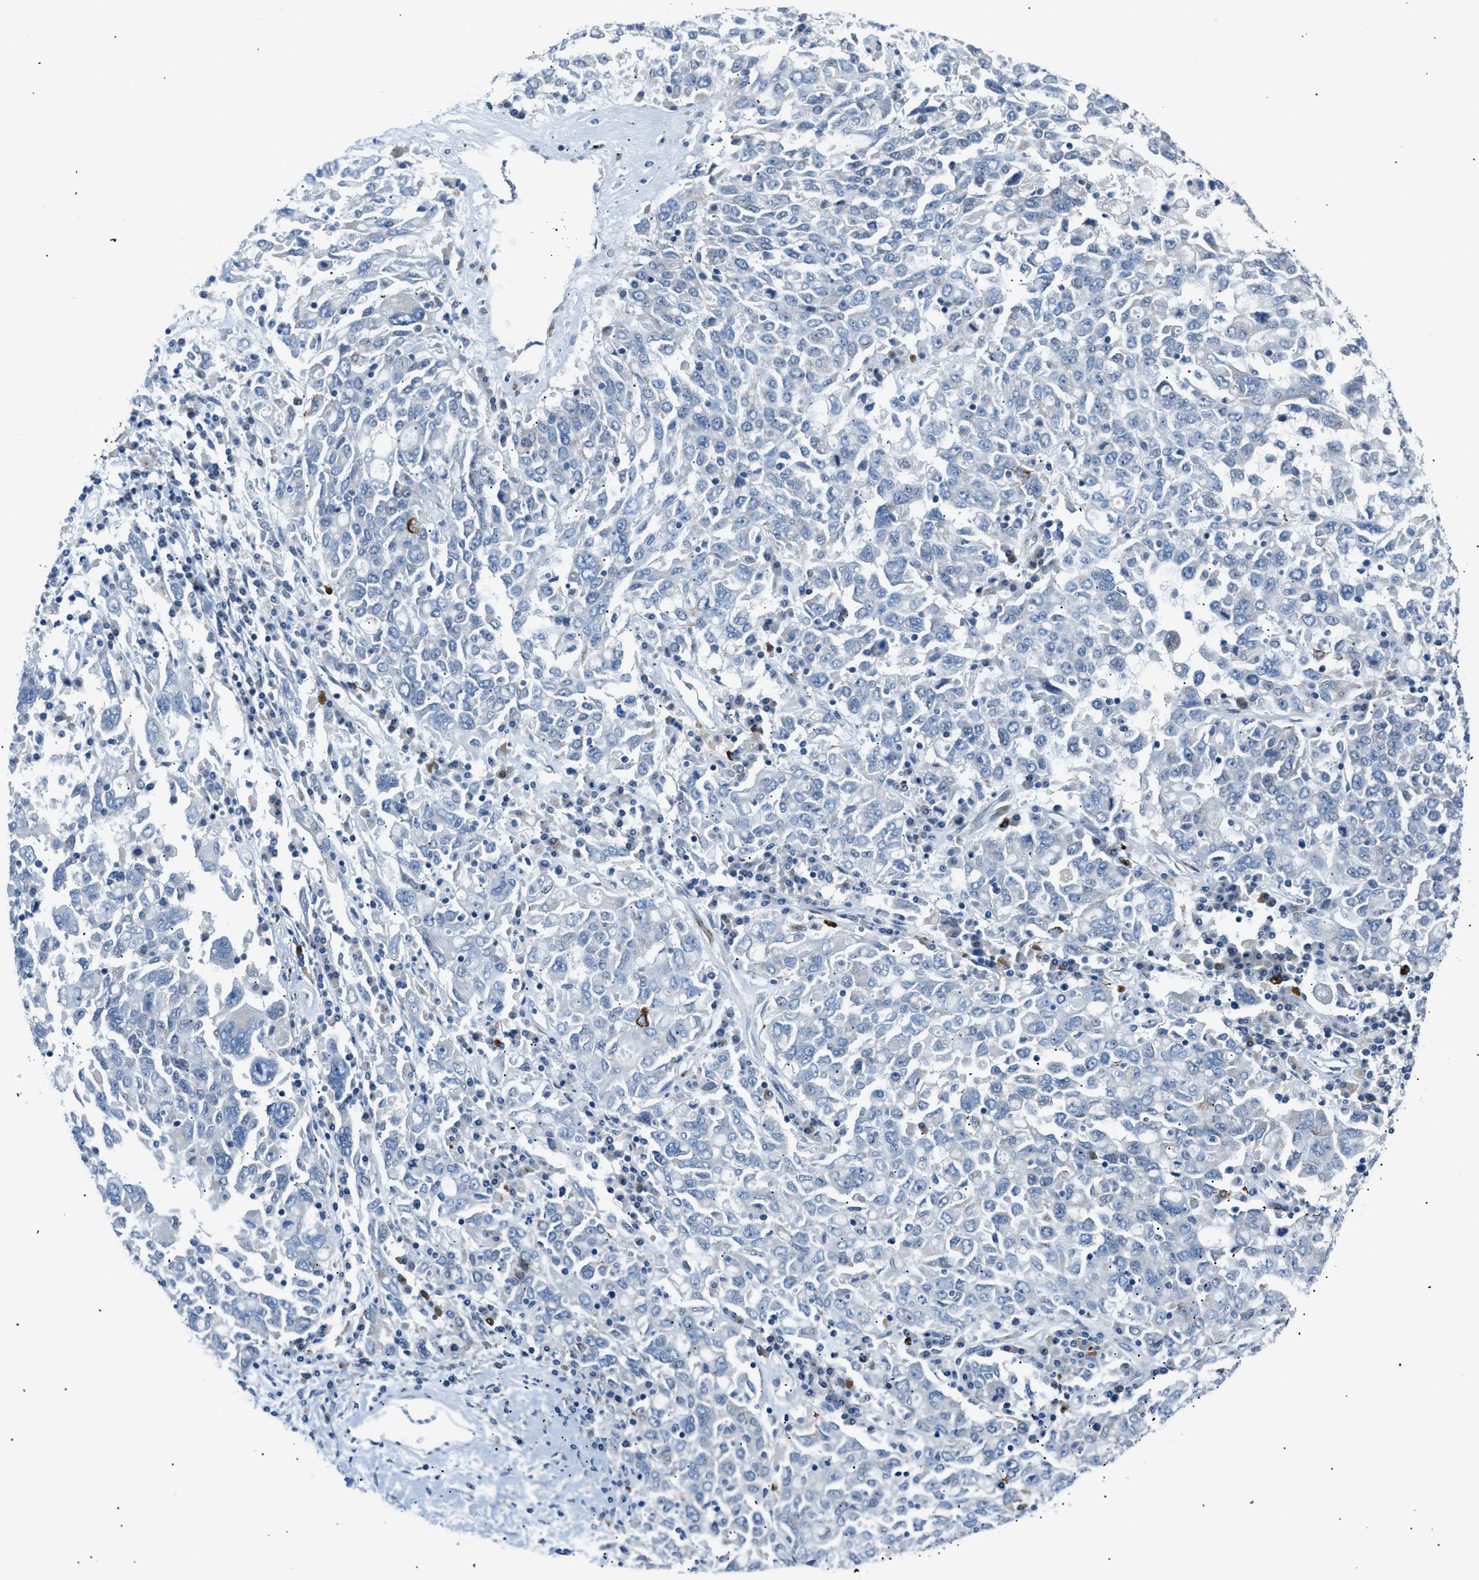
{"staining": {"intensity": "negative", "quantity": "none", "location": "none"}, "tissue": "ovarian cancer", "cell_type": "Tumor cells", "image_type": "cancer", "snomed": [{"axis": "morphology", "description": "Carcinoma, endometroid"}, {"axis": "topography", "description": "Ovary"}], "caption": "High magnification brightfield microscopy of ovarian cancer (endometroid carcinoma) stained with DAB (3,3'-diaminobenzidine) (brown) and counterstained with hematoxylin (blue): tumor cells show no significant positivity.", "gene": "ICA1", "patient": {"sex": "female", "age": 62}}